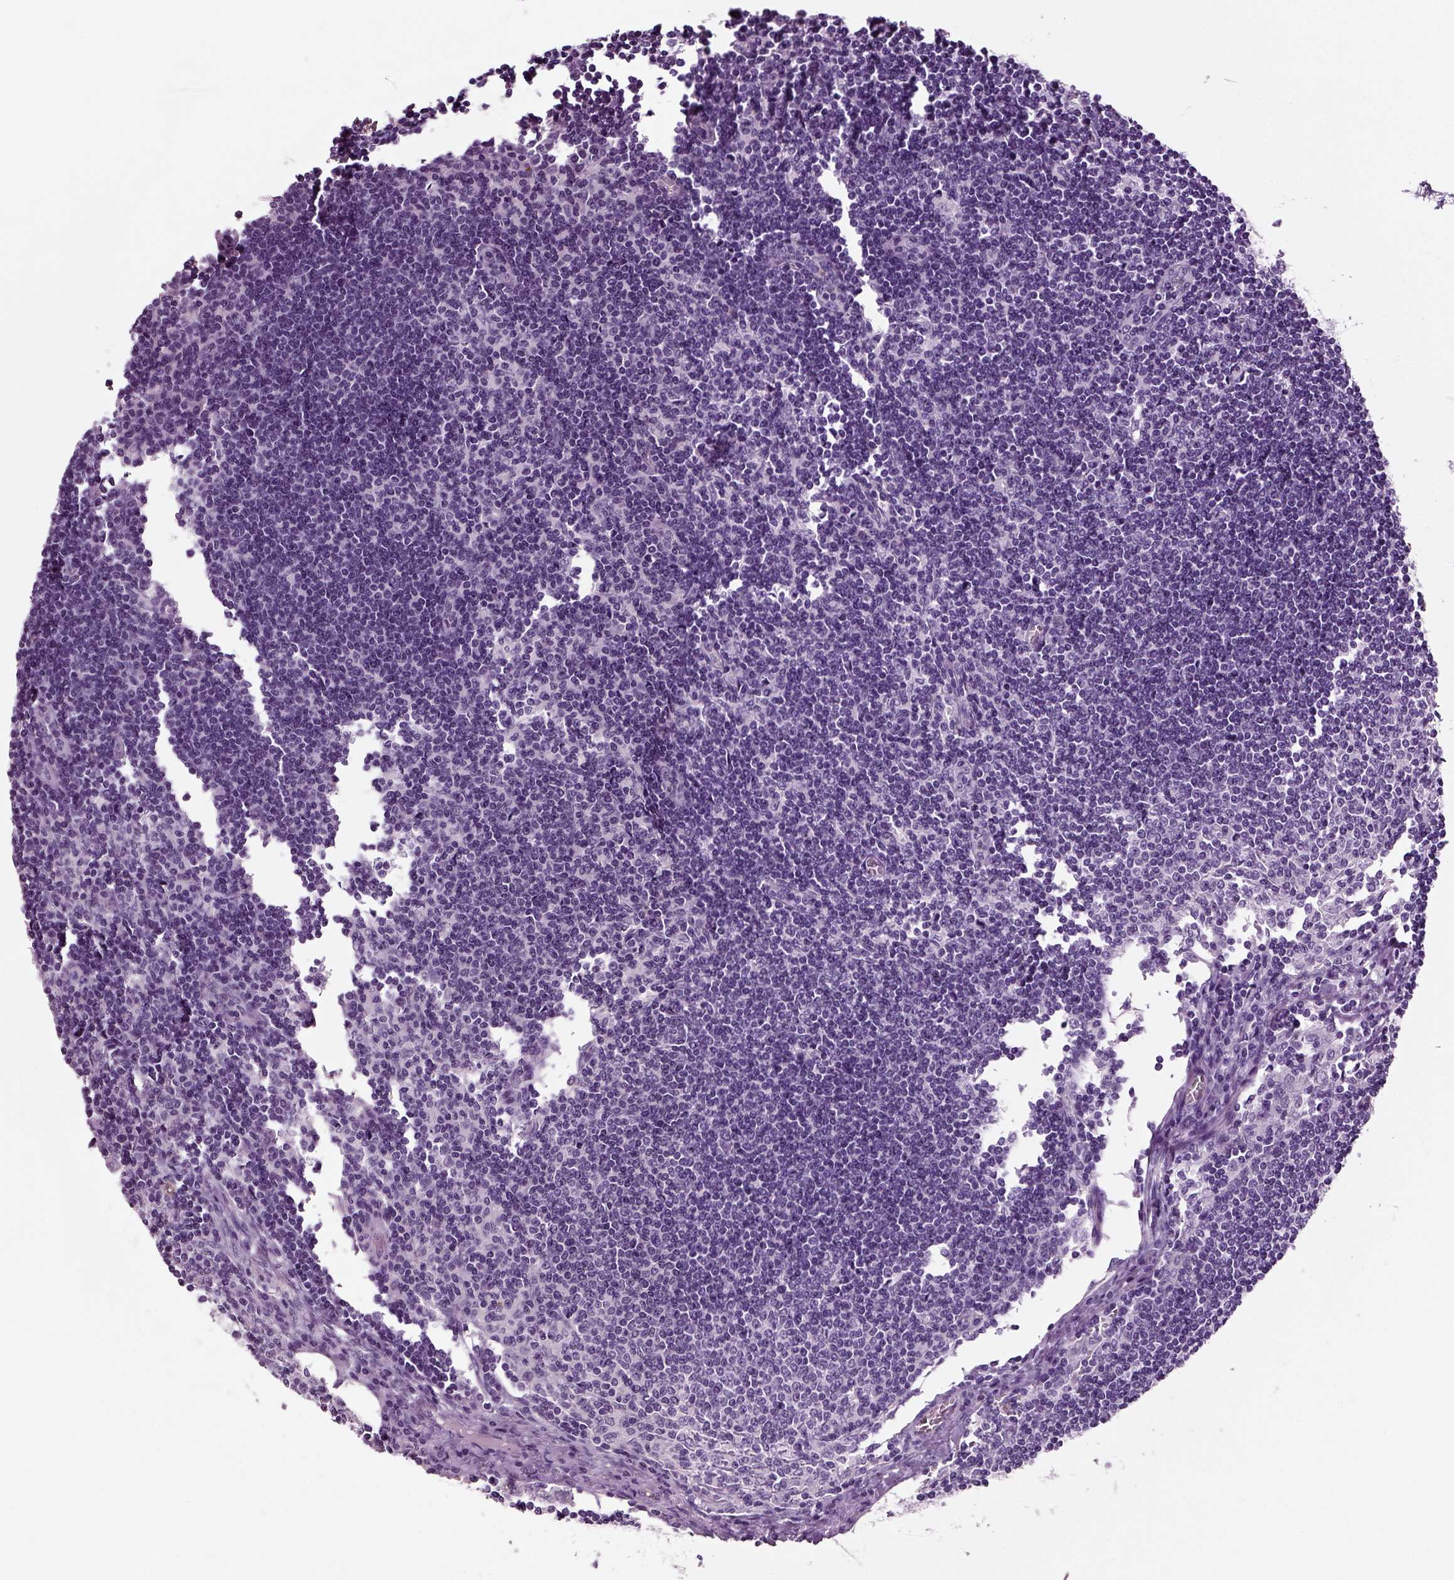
{"staining": {"intensity": "negative", "quantity": "none", "location": "none"}, "tissue": "lymph node", "cell_type": "Germinal center cells", "image_type": "normal", "snomed": [{"axis": "morphology", "description": "Normal tissue, NOS"}, {"axis": "topography", "description": "Lymph node"}], "caption": "High power microscopy photomicrograph of an IHC image of unremarkable lymph node, revealing no significant expression in germinal center cells.", "gene": "CRABP1", "patient": {"sex": "male", "age": 59}}